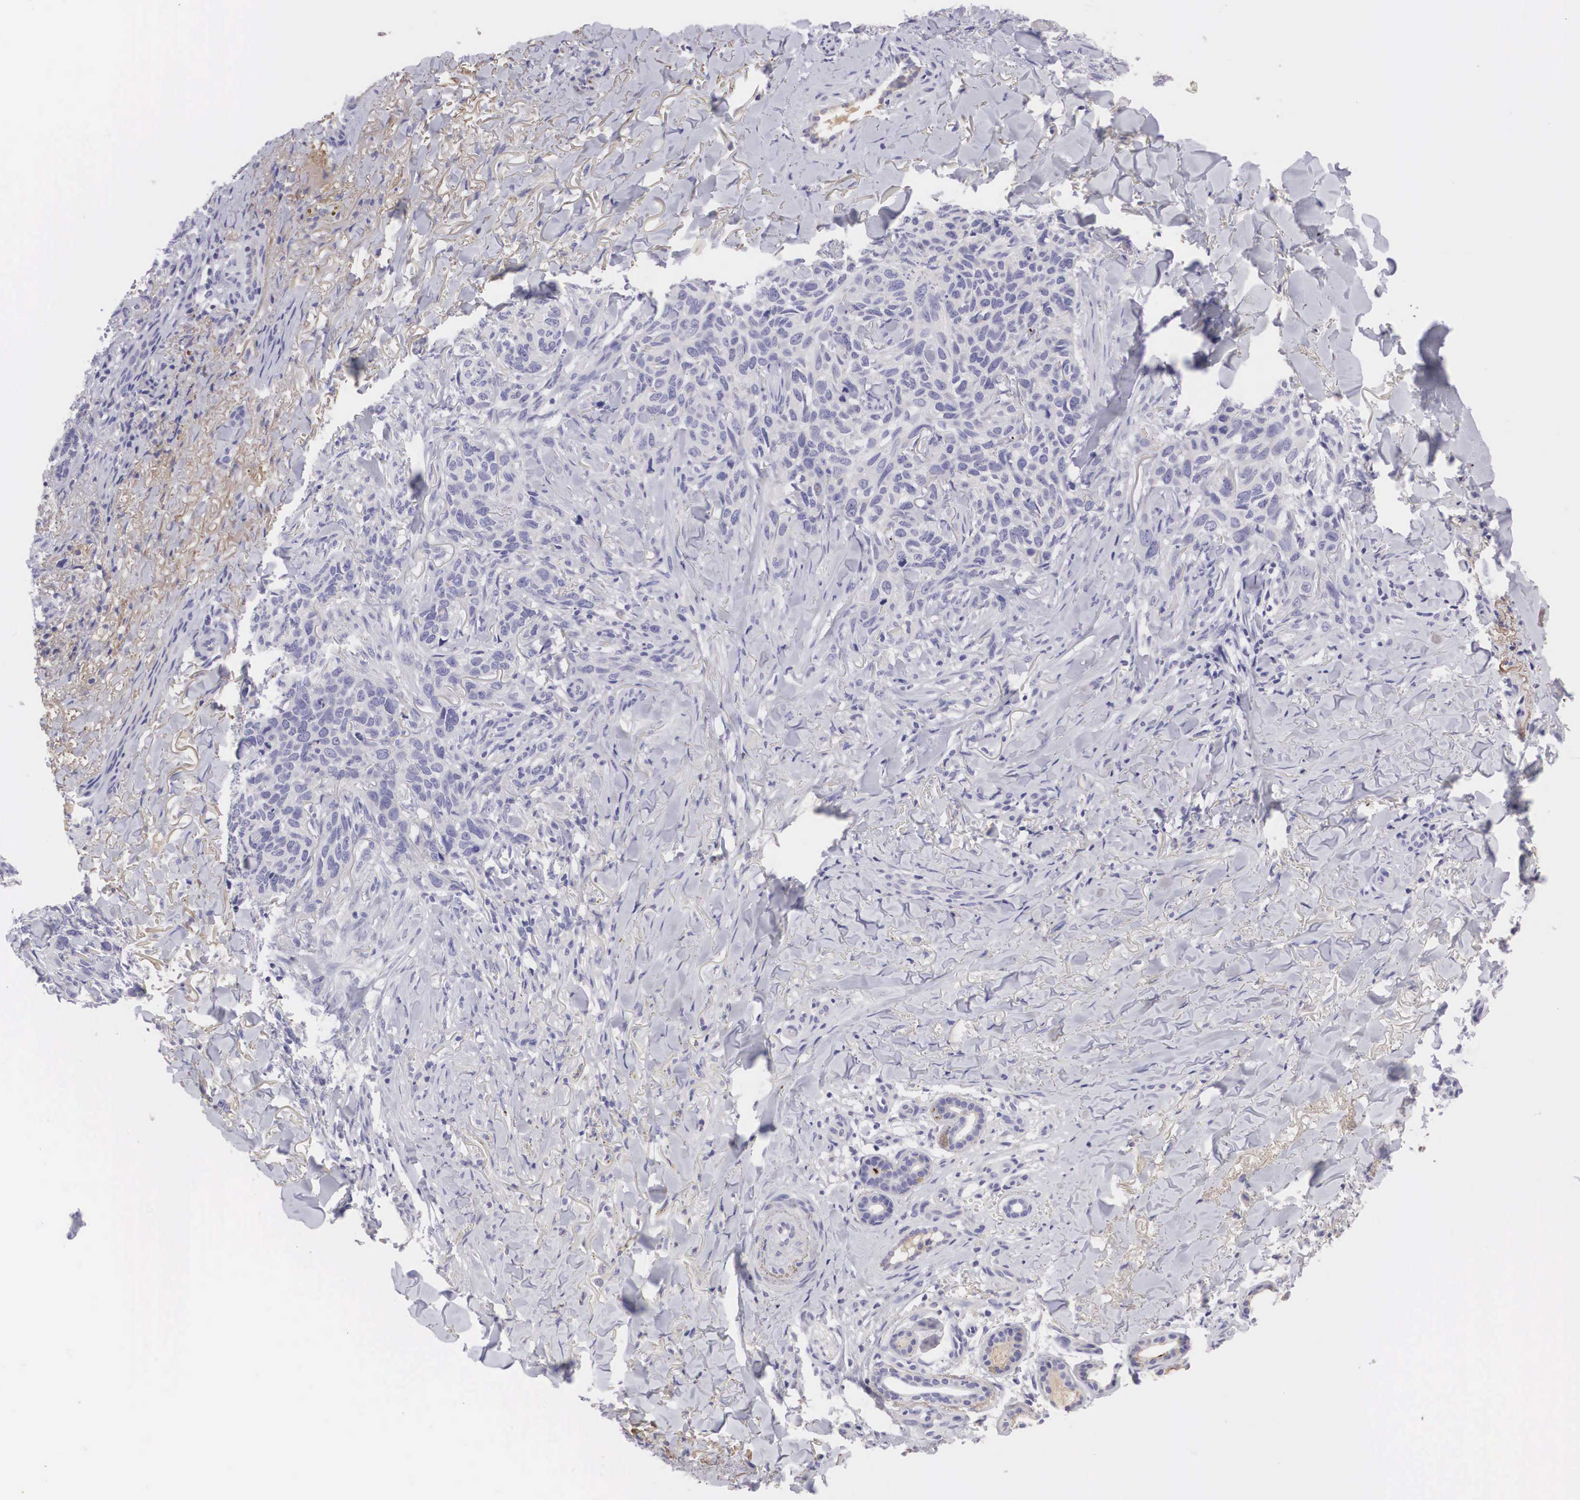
{"staining": {"intensity": "negative", "quantity": "none", "location": "none"}, "tissue": "skin cancer", "cell_type": "Tumor cells", "image_type": "cancer", "snomed": [{"axis": "morphology", "description": "Normal tissue, NOS"}, {"axis": "morphology", "description": "Basal cell carcinoma"}, {"axis": "topography", "description": "Skin"}], "caption": "IHC of skin basal cell carcinoma exhibits no staining in tumor cells.", "gene": "CLU", "patient": {"sex": "male", "age": 81}}